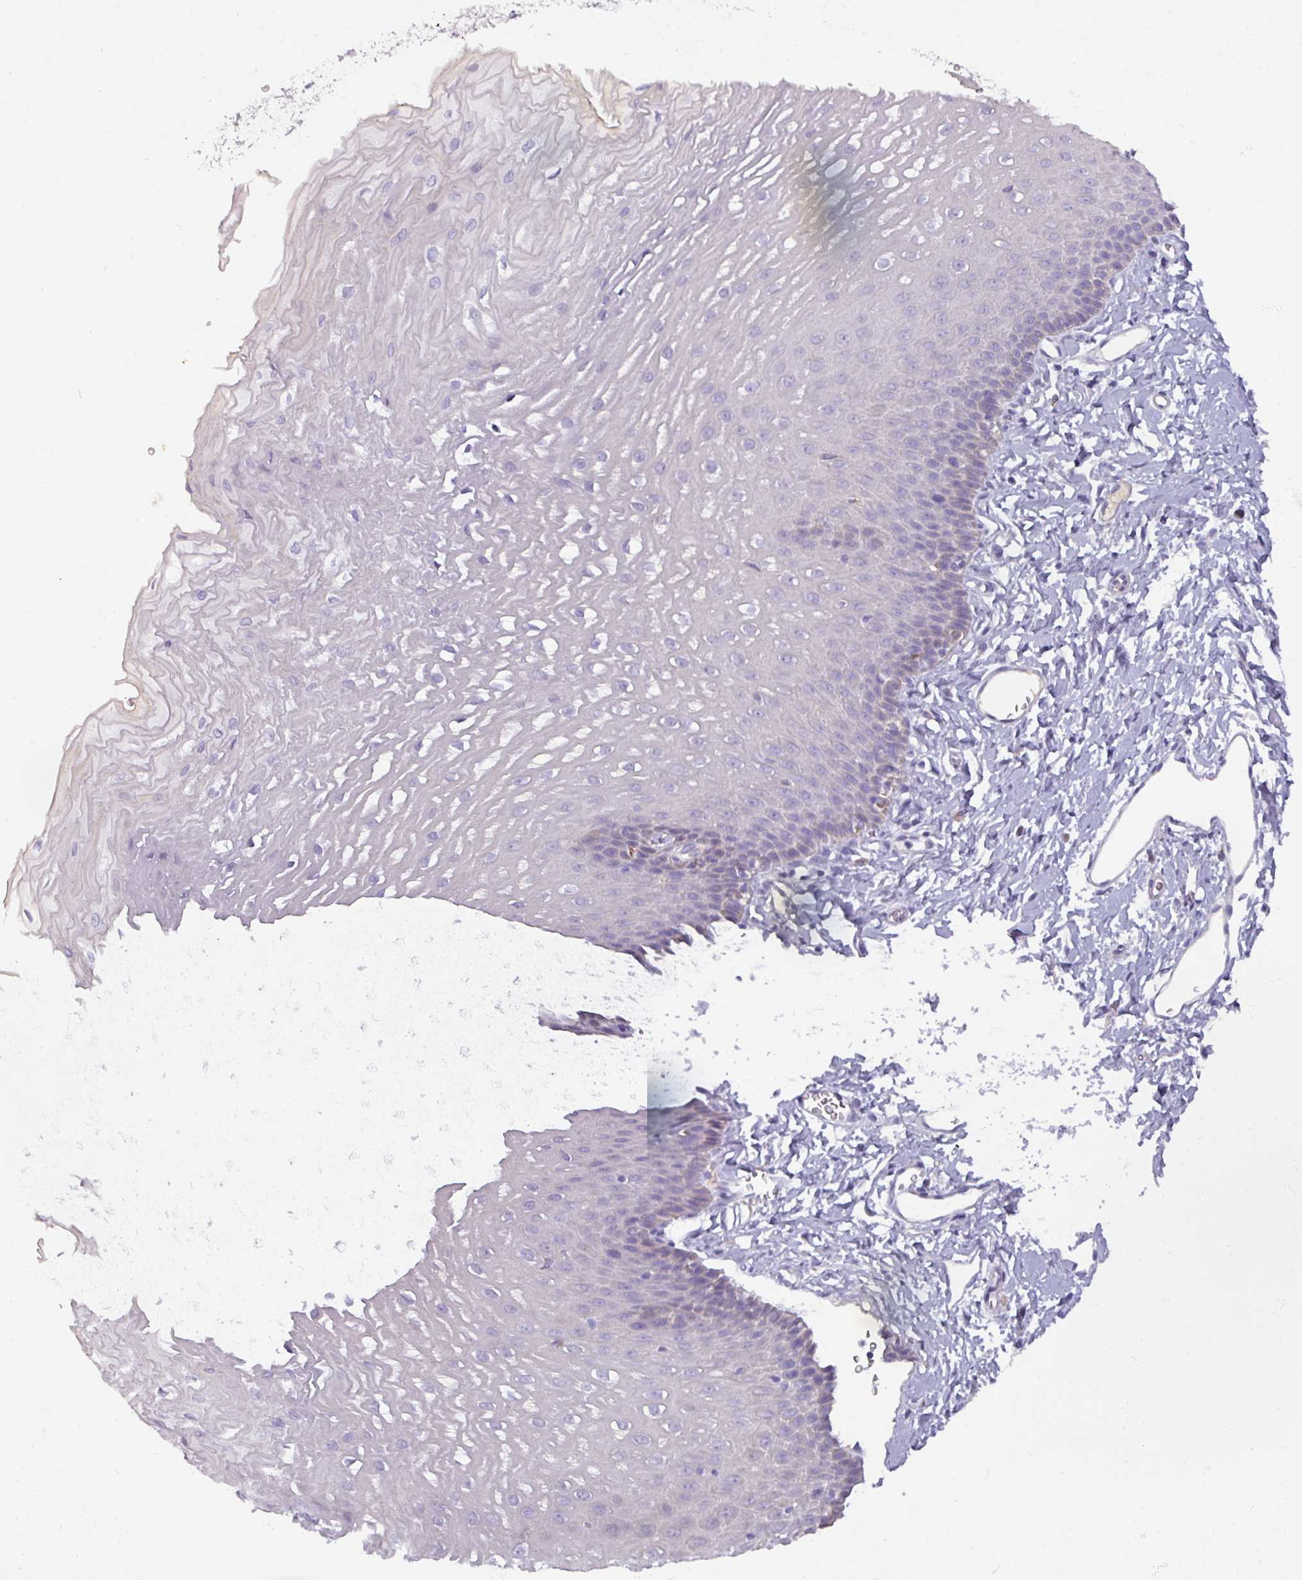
{"staining": {"intensity": "weak", "quantity": "<25%", "location": "cytoplasmic/membranous"}, "tissue": "esophagus", "cell_type": "Squamous epithelial cells", "image_type": "normal", "snomed": [{"axis": "morphology", "description": "Normal tissue, NOS"}, {"axis": "topography", "description": "Esophagus"}], "caption": "The IHC micrograph has no significant expression in squamous epithelial cells of esophagus.", "gene": "SPESP1", "patient": {"sex": "male", "age": 70}}